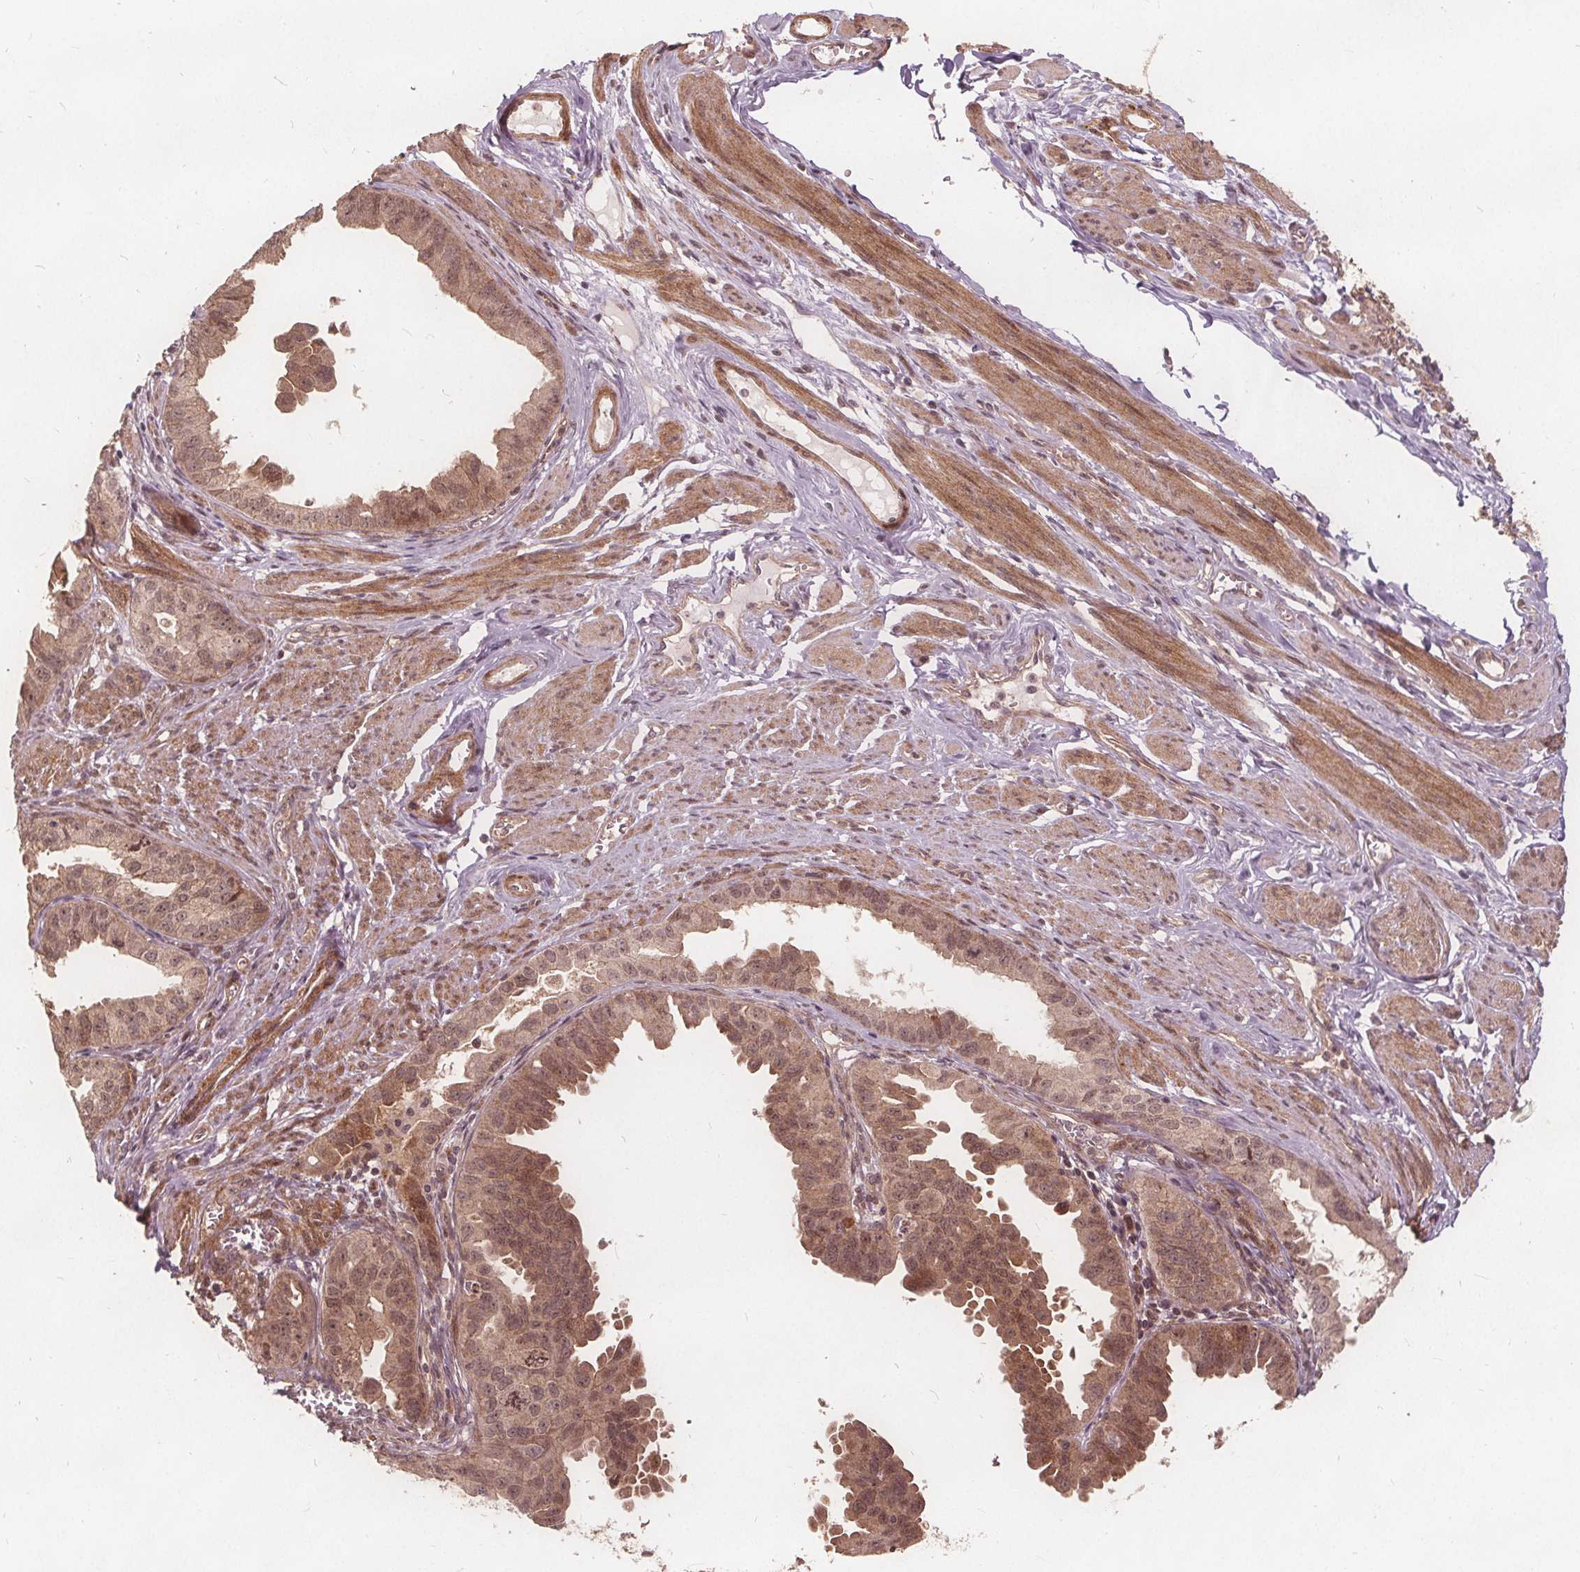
{"staining": {"intensity": "moderate", "quantity": ">75%", "location": "cytoplasmic/membranous,nuclear"}, "tissue": "ovarian cancer", "cell_type": "Tumor cells", "image_type": "cancer", "snomed": [{"axis": "morphology", "description": "Carcinoma, endometroid"}, {"axis": "topography", "description": "Ovary"}], "caption": "Immunohistochemical staining of human ovarian cancer displays medium levels of moderate cytoplasmic/membranous and nuclear protein expression in approximately >75% of tumor cells.", "gene": "PPP1CB", "patient": {"sex": "female", "age": 85}}